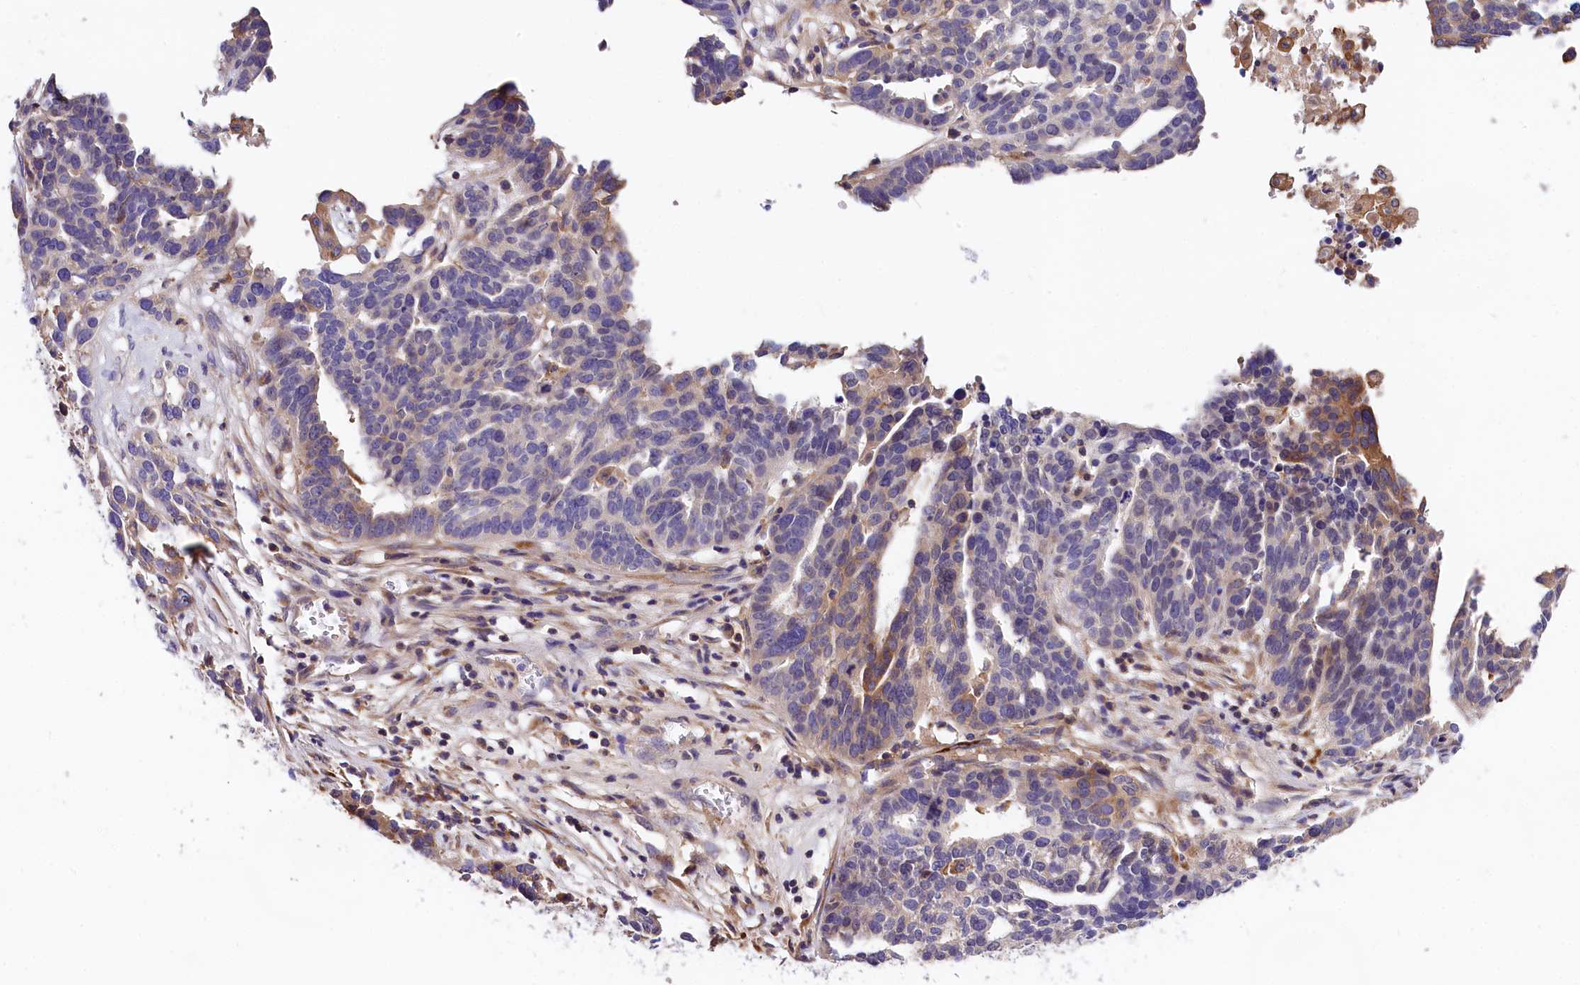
{"staining": {"intensity": "moderate", "quantity": "<25%", "location": "cytoplasmic/membranous"}, "tissue": "ovarian cancer", "cell_type": "Tumor cells", "image_type": "cancer", "snomed": [{"axis": "morphology", "description": "Cystadenocarcinoma, serous, NOS"}, {"axis": "topography", "description": "Ovary"}], "caption": "This histopathology image shows immunohistochemistry staining of serous cystadenocarcinoma (ovarian), with low moderate cytoplasmic/membranous positivity in about <25% of tumor cells.", "gene": "OAS3", "patient": {"sex": "female", "age": 59}}